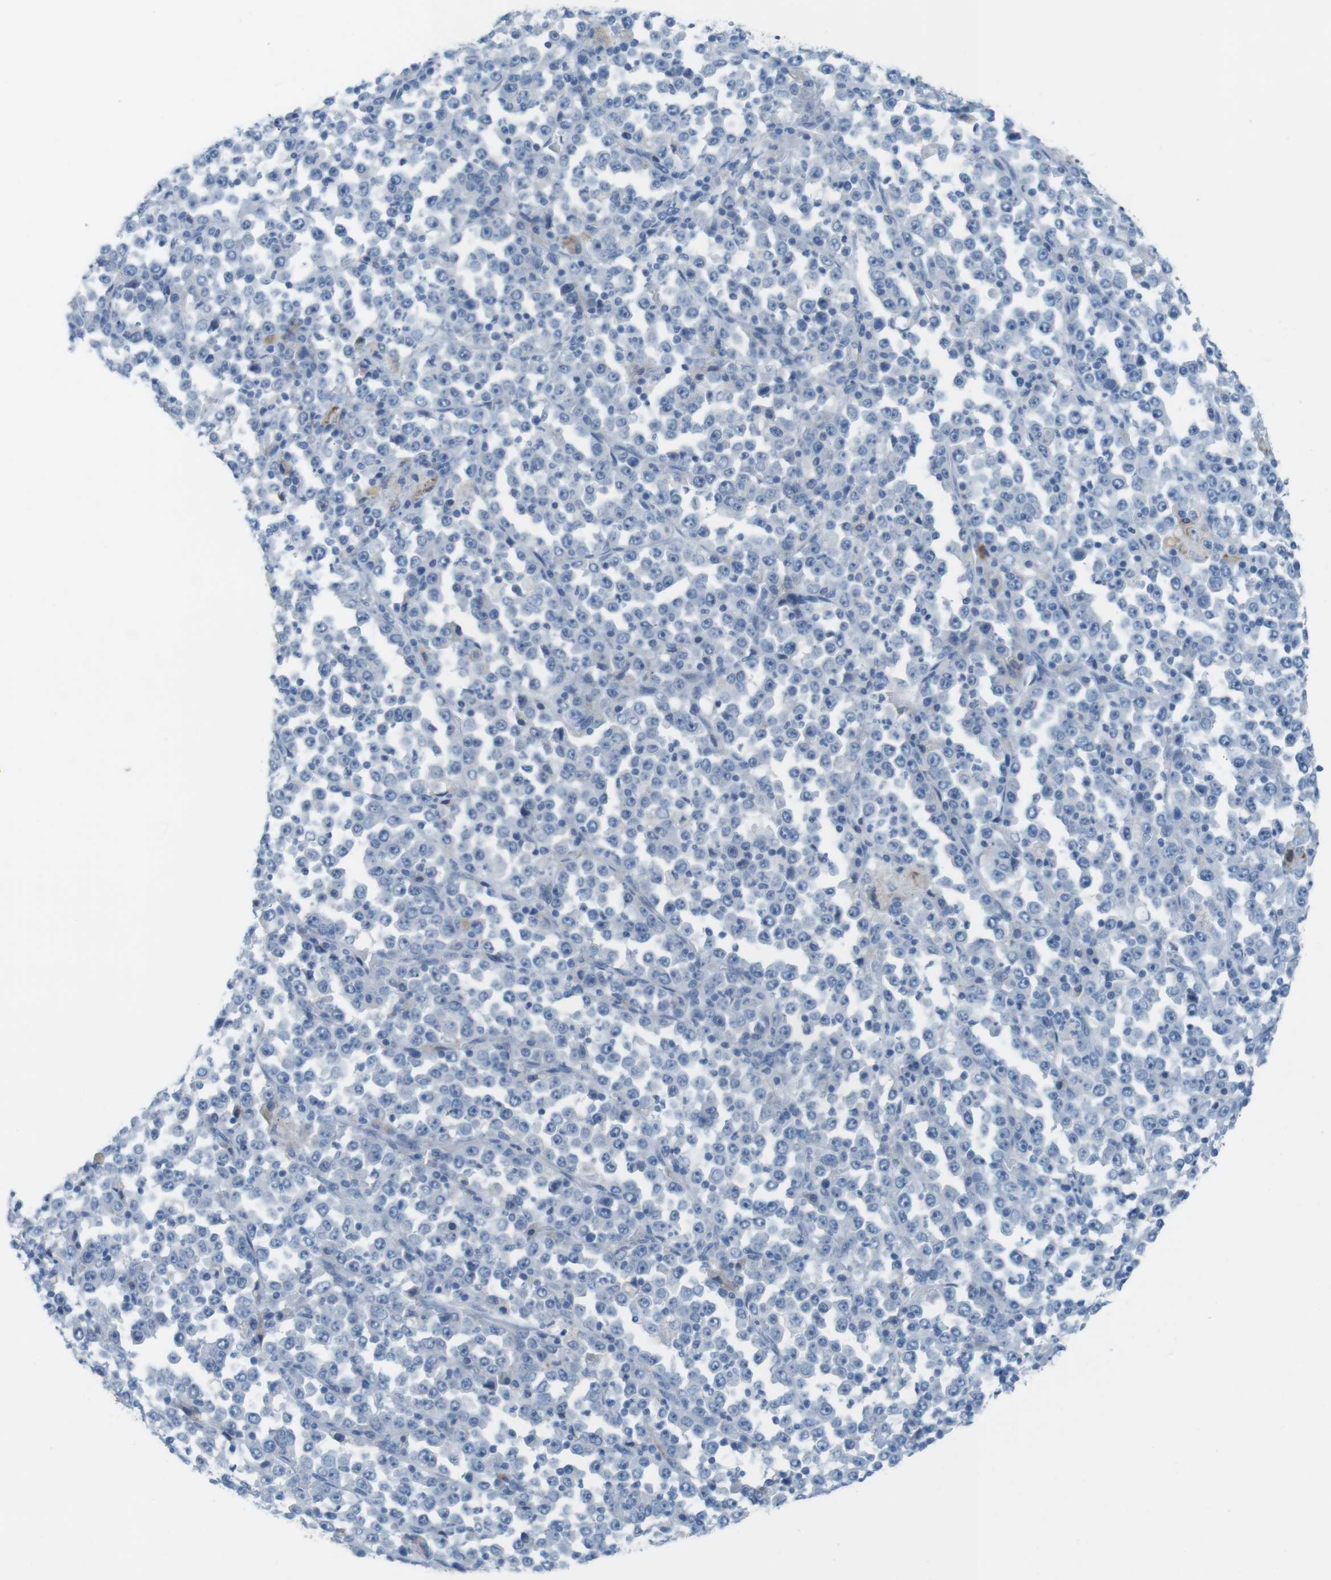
{"staining": {"intensity": "negative", "quantity": "none", "location": "none"}, "tissue": "stomach cancer", "cell_type": "Tumor cells", "image_type": "cancer", "snomed": [{"axis": "morphology", "description": "Normal tissue, NOS"}, {"axis": "morphology", "description": "Adenocarcinoma, NOS"}, {"axis": "topography", "description": "Stomach, upper"}, {"axis": "topography", "description": "Stomach"}], "caption": "Tumor cells show no significant protein positivity in adenocarcinoma (stomach). (DAB immunohistochemistry visualized using brightfield microscopy, high magnification).", "gene": "YIPF1", "patient": {"sex": "male", "age": 59}}